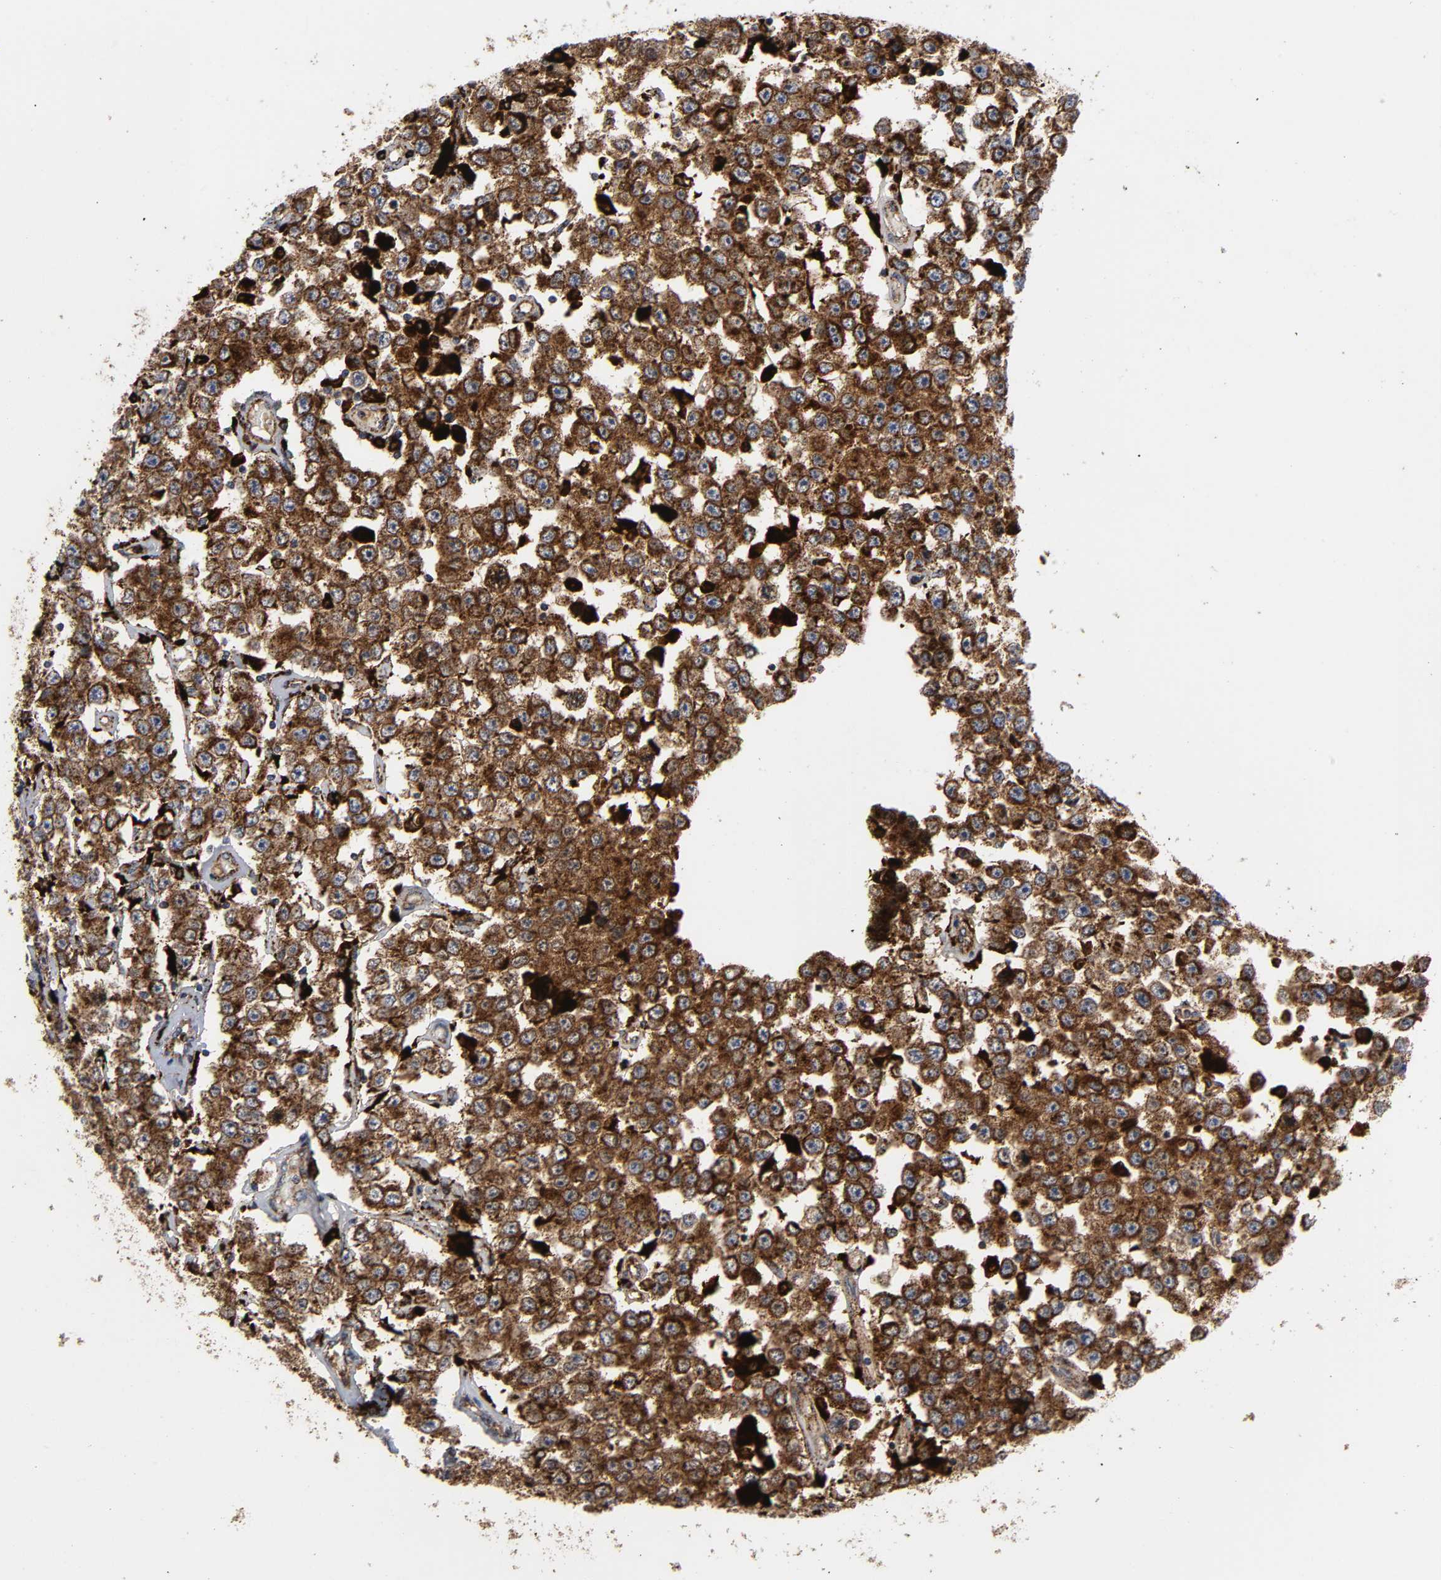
{"staining": {"intensity": "strong", "quantity": ">75%", "location": "cytoplasmic/membranous"}, "tissue": "testis cancer", "cell_type": "Tumor cells", "image_type": "cancer", "snomed": [{"axis": "morphology", "description": "Seminoma, NOS"}, {"axis": "topography", "description": "Testis"}], "caption": "A high-resolution image shows IHC staining of testis cancer (seminoma), which reveals strong cytoplasmic/membranous positivity in approximately >75% of tumor cells.", "gene": "PSAP", "patient": {"sex": "male", "age": 52}}